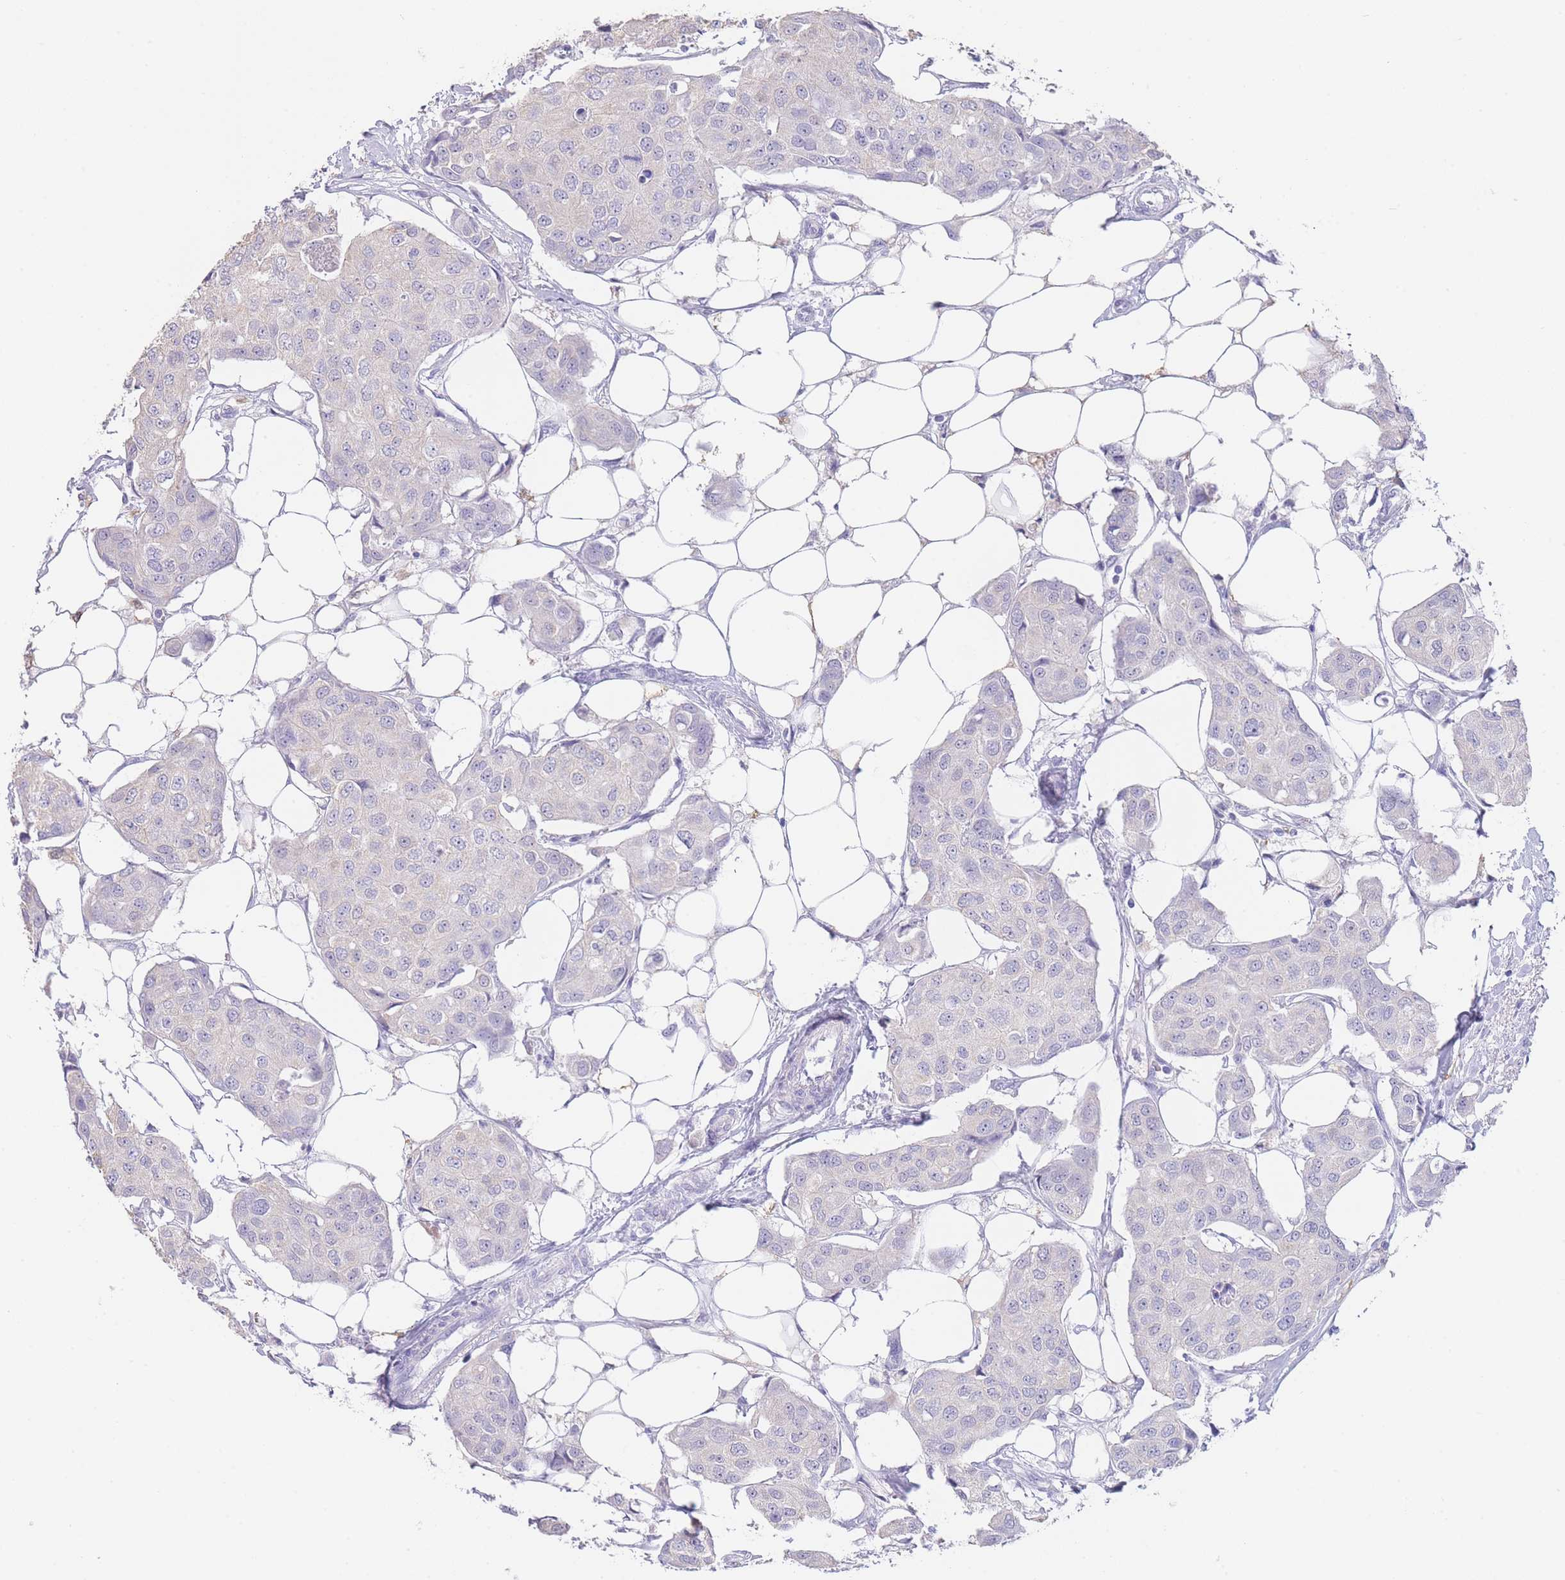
{"staining": {"intensity": "negative", "quantity": "none", "location": "none"}, "tissue": "breast cancer", "cell_type": "Tumor cells", "image_type": "cancer", "snomed": [{"axis": "morphology", "description": "Duct carcinoma"}, {"axis": "topography", "description": "Breast"}, {"axis": "topography", "description": "Lymph node"}], "caption": "Tumor cells are negative for brown protein staining in breast cancer (intraductal carcinoma). The staining was performed using DAB to visualize the protein expression in brown, while the nuclei were stained in blue with hematoxylin (Magnification: 20x).", "gene": "CD37", "patient": {"sex": "female", "age": 80}}